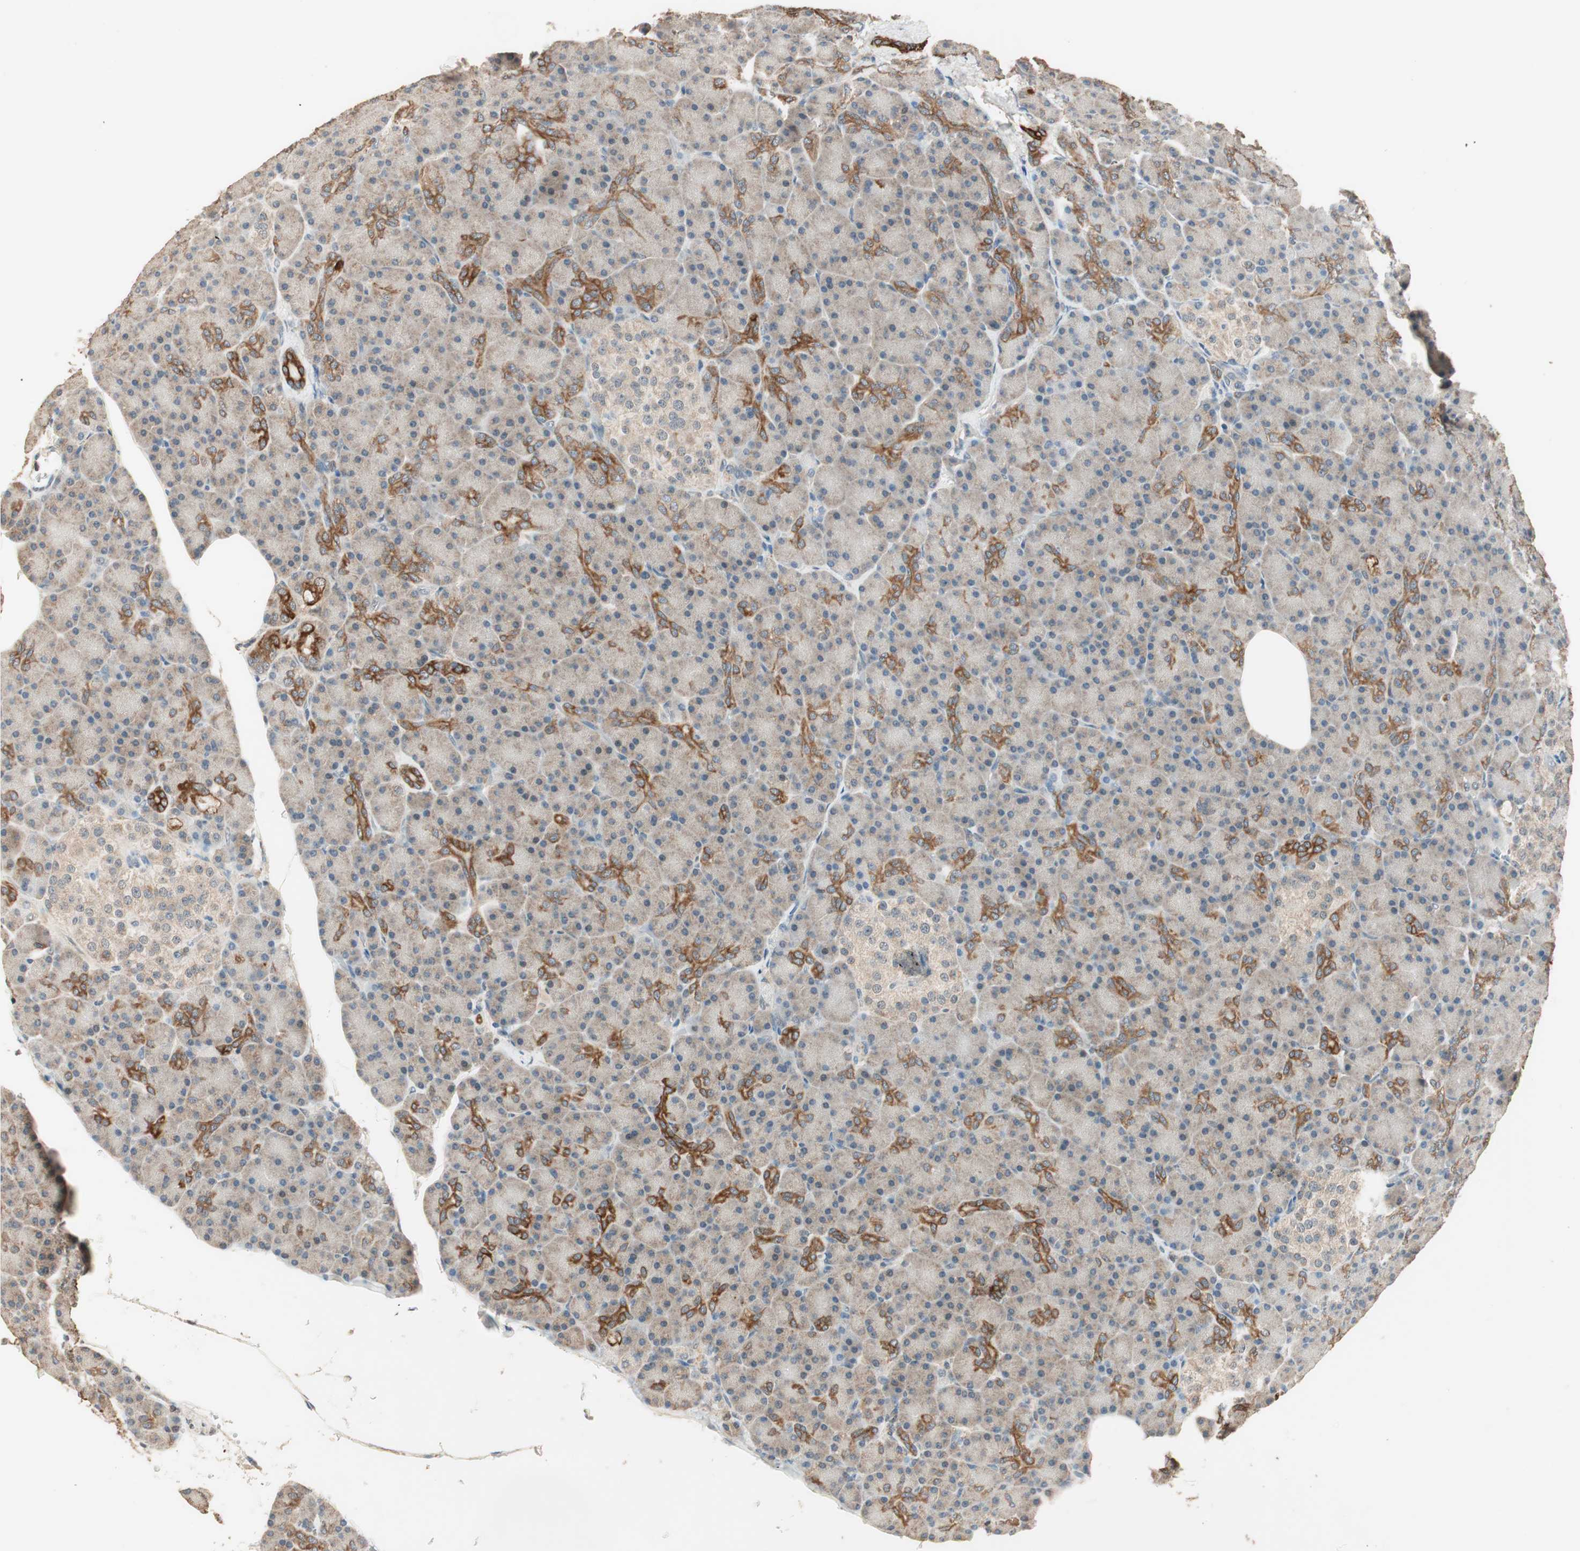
{"staining": {"intensity": "moderate", "quantity": "25%-75%", "location": "cytoplasmic/membranous"}, "tissue": "pancreas", "cell_type": "Exocrine glandular cells", "image_type": "normal", "snomed": [{"axis": "morphology", "description": "Normal tissue, NOS"}, {"axis": "topography", "description": "Pancreas"}], "caption": "Immunohistochemical staining of benign human pancreas reveals moderate cytoplasmic/membranous protein positivity in about 25%-75% of exocrine glandular cells. Immunohistochemistry stains the protein in brown and the nuclei are stained blue.", "gene": "TRIM21", "patient": {"sex": "female", "age": 43}}